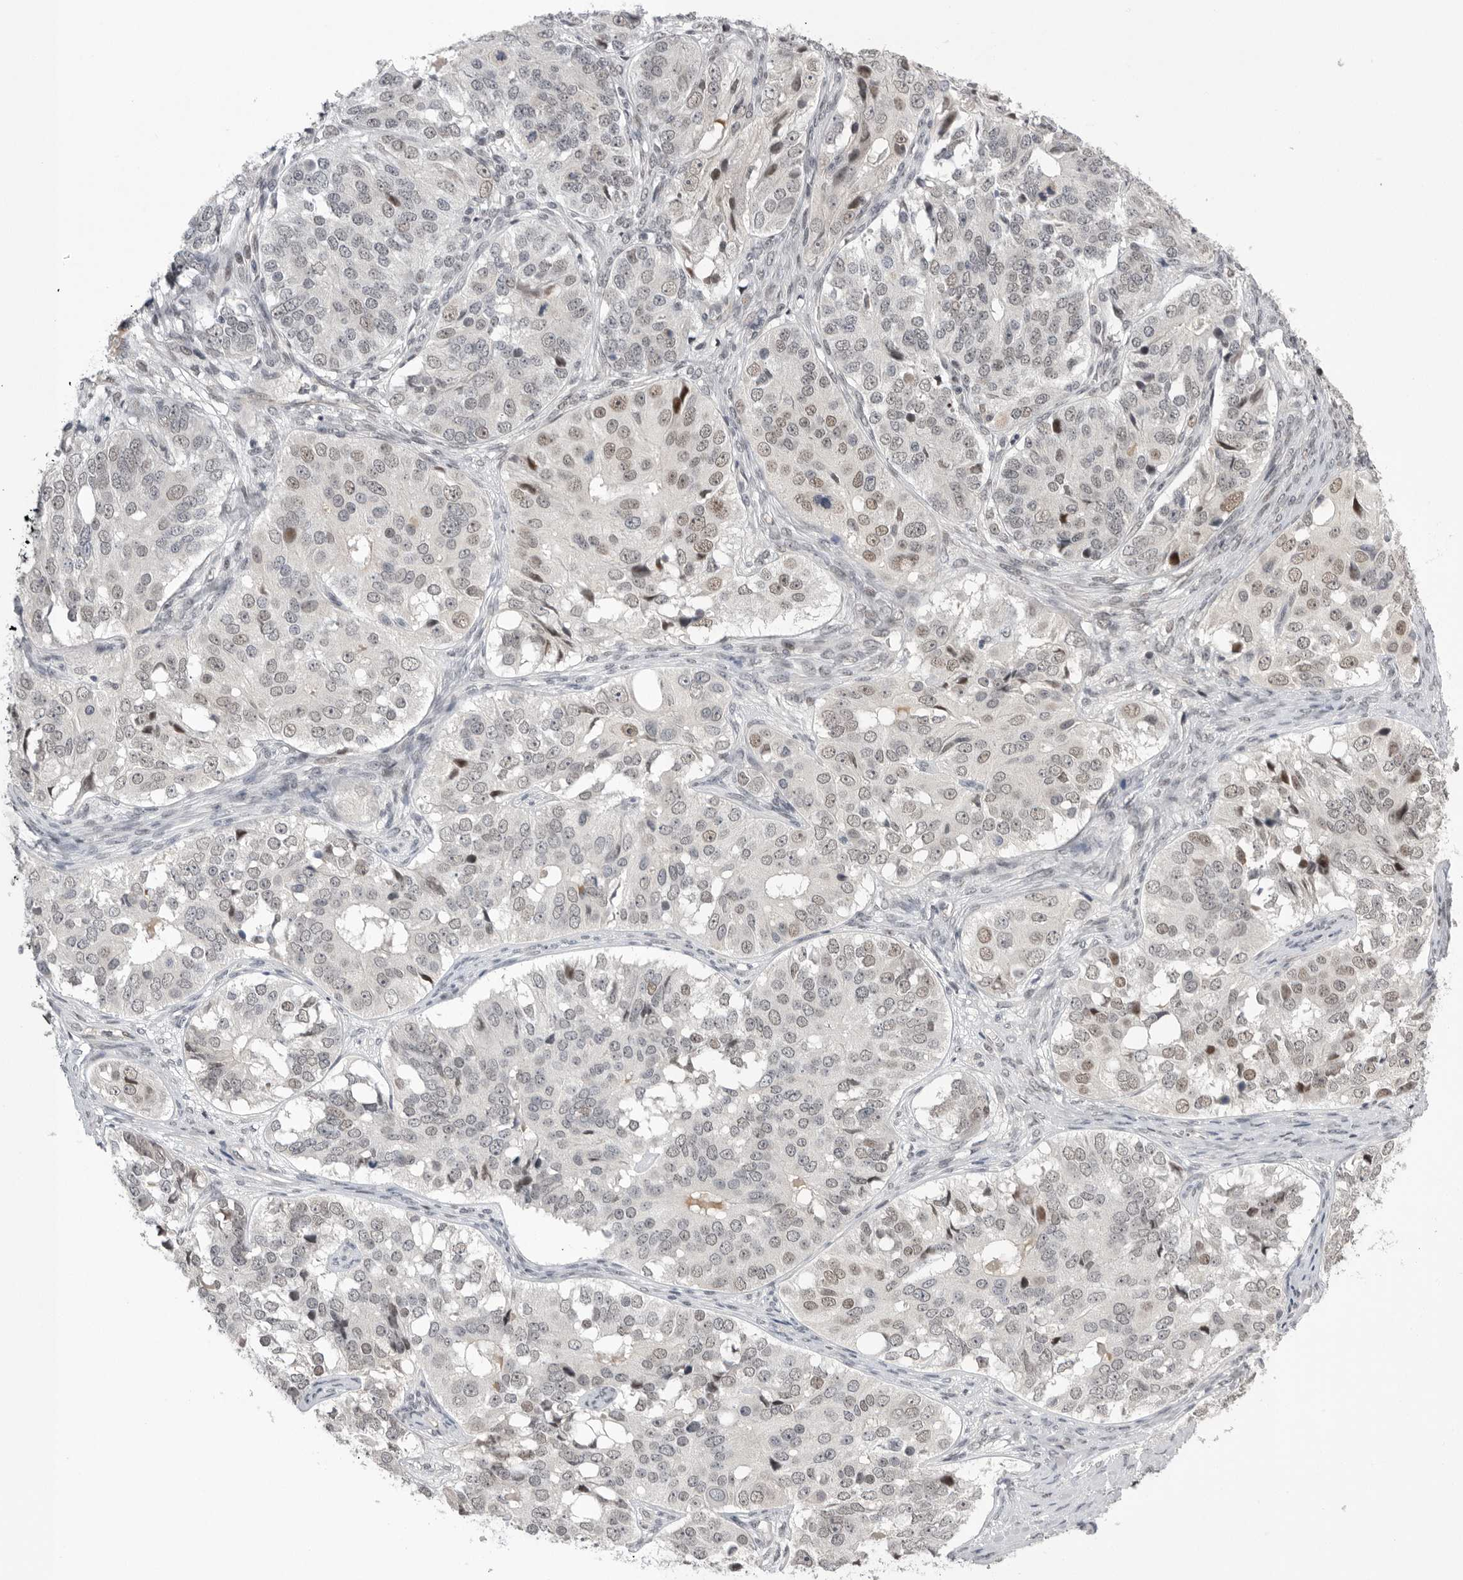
{"staining": {"intensity": "weak", "quantity": "<25%", "location": "nuclear"}, "tissue": "ovarian cancer", "cell_type": "Tumor cells", "image_type": "cancer", "snomed": [{"axis": "morphology", "description": "Carcinoma, endometroid"}, {"axis": "topography", "description": "Ovary"}], "caption": "Tumor cells show no significant positivity in ovarian endometroid carcinoma. (Brightfield microscopy of DAB immunohistochemistry at high magnification).", "gene": "POU5F1", "patient": {"sex": "female", "age": 51}}